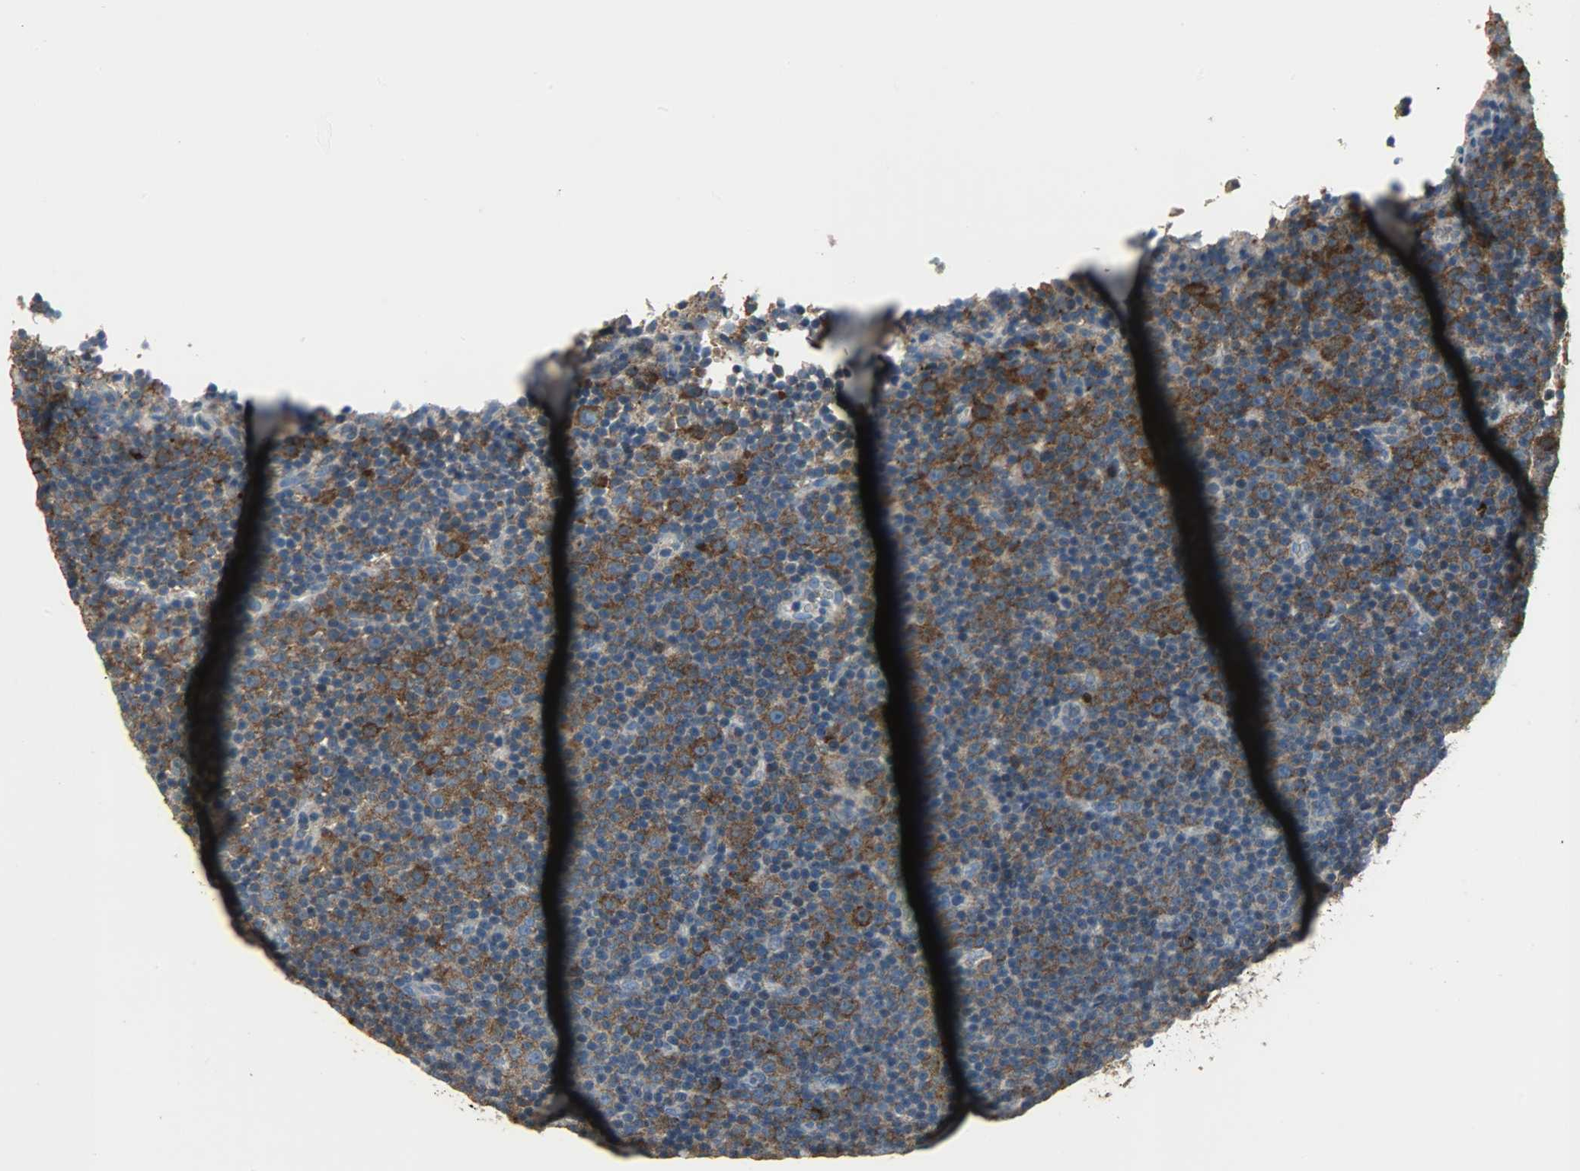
{"staining": {"intensity": "moderate", "quantity": ">75%", "location": "cytoplasmic/membranous"}, "tissue": "lymphoma", "cell_type": "Tumor cells", "image_type": "cancer", "snomed": [{"axis": "morphology", "description": "Malignant lymphoma, non-Hodgkin's type, Low grade"}, {"axis": "topography", "description": "Lymph node"}], "caption": "The histopathology image displays a brown stain indicating the presence of a protein in the cytoplasmic/membranous of tumor cells in lymphoma. Using DAB (brown) and hematoxylin (blue) stains, captured at high magnification using brightfield microscopy.", "gene": "DNAJA4", "patient": {"sex": "female", "age": 67}}